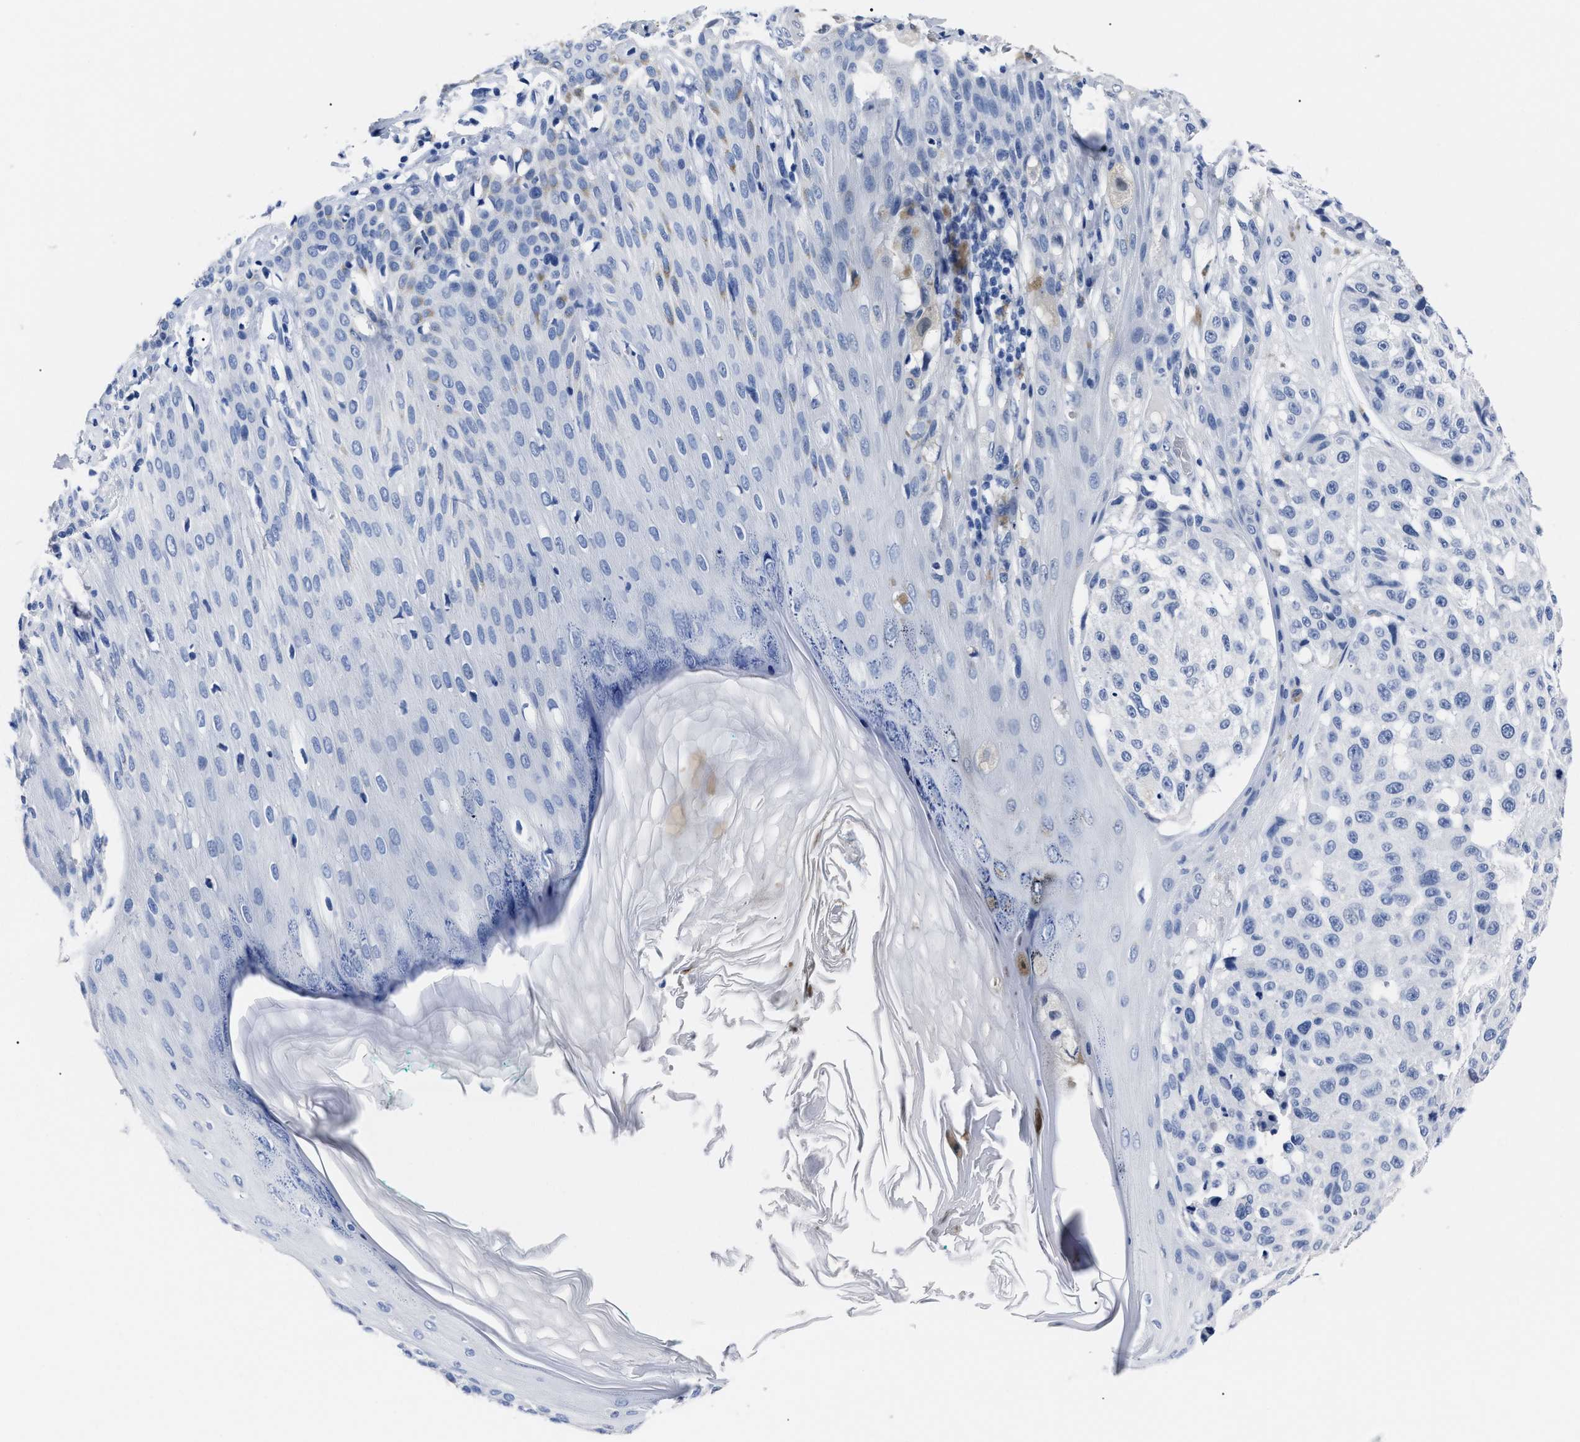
{"staining": {"intensity": "negative", "quantity": "none", "location": "none"}, "tissue": "melanoma", "cell_type": "Tumor cells", "image_type": "cancer", "snomed": [{"axis": "morphology", "description": "Malignant melanoma, NOS"}, {"axis": "topography", "description": "Skin"}], "caption": "DAB immunohistochemical staining of melanoma exhibits no significant positivity in tumor cells.", "gene": "ALPG", "patient": {"sex": "female", "age": 46}}